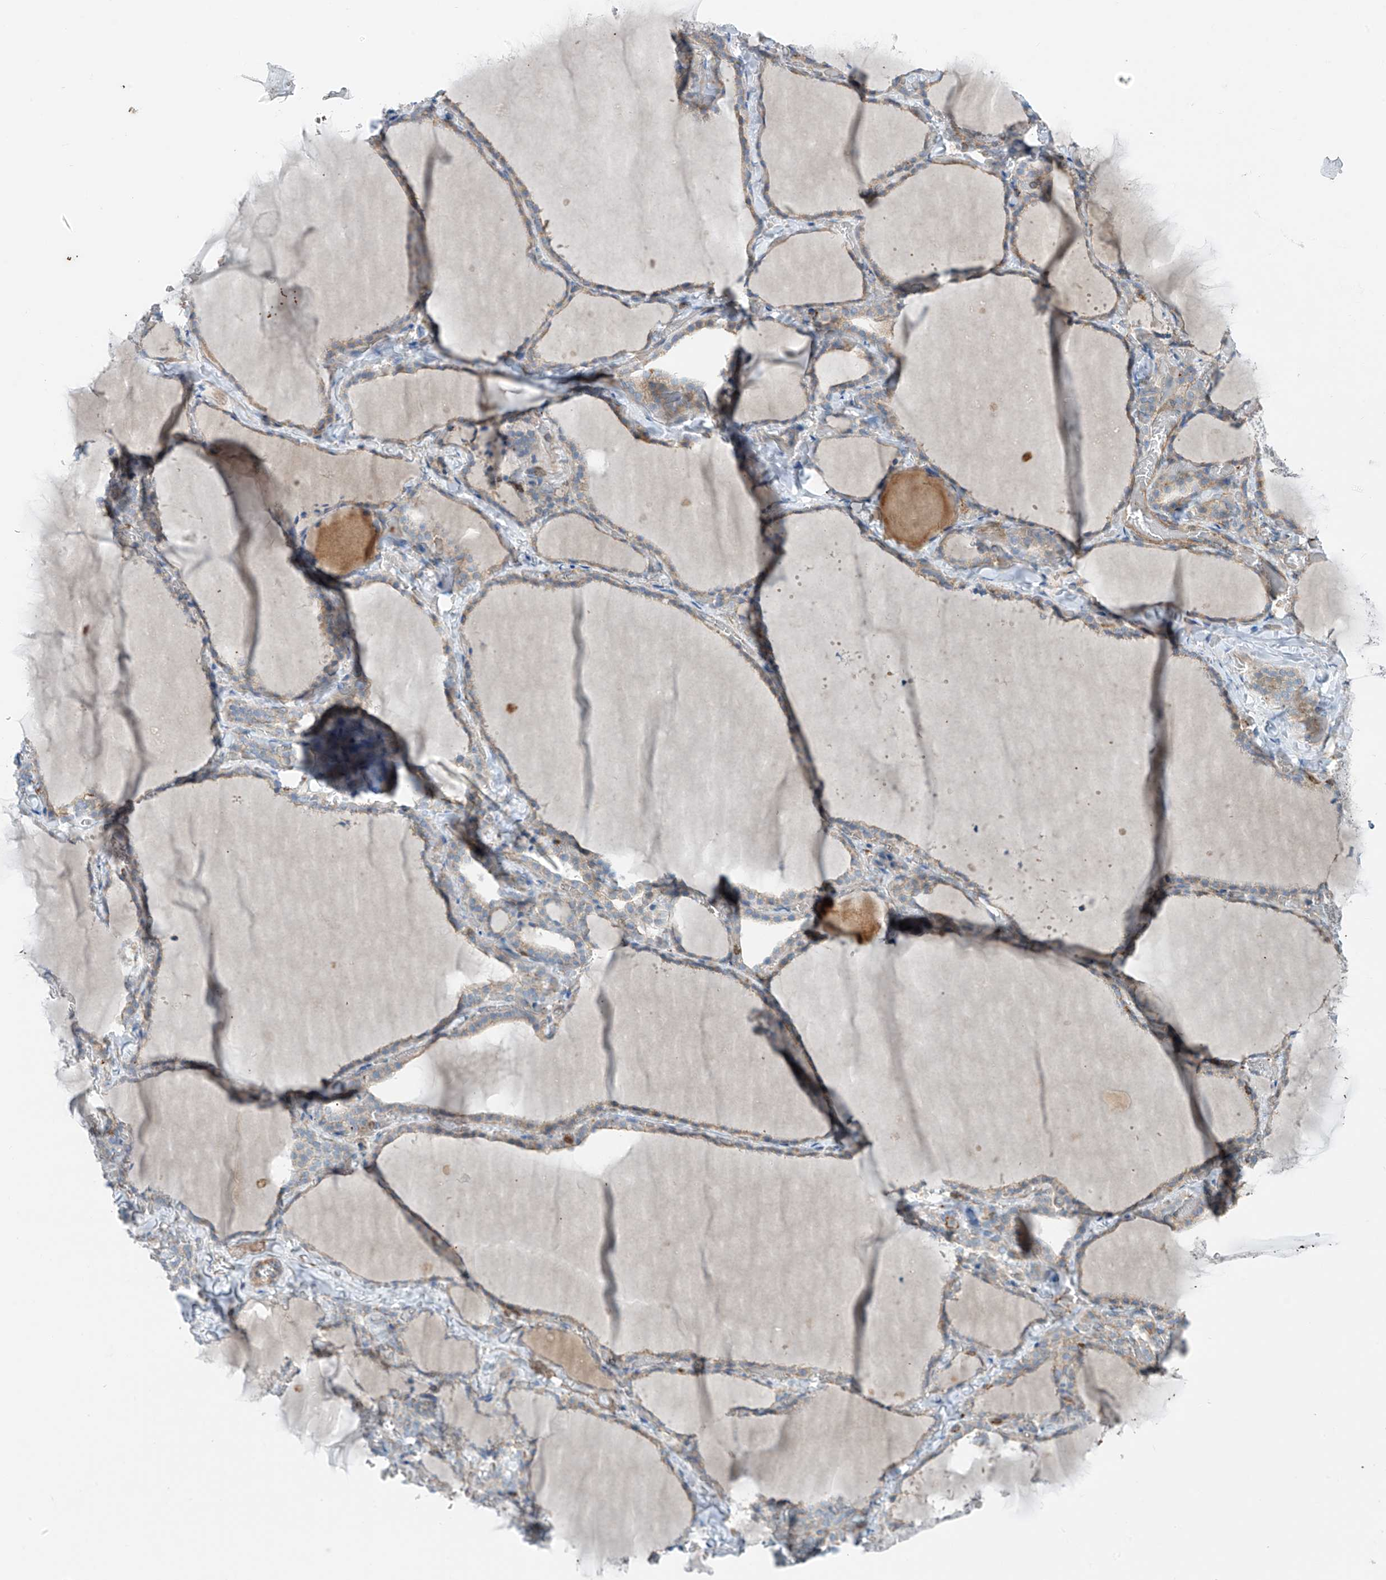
{"staining": {"intensity": "weak", "quantity": "25%-75%", "location": "cytoplasmic/membranous"}, "tissue": "thyroid gland", "cell_type": "Glandular cells", "image_type": "normal", "snomed": [{"axis": "morphology", "description": "Normal tissue, NOS"}, {"axis": "topography", "description": "Thyroid gland"}], "caption": "This image reveals unremarkable thyroid gland stained with IHC to label a protein in brown. The cytoplasmic/membranous of glandular cells show weak positivity for the protein. Nuclei are counter-stained blue.", "gene": "SLC1A5", "patient": {"sex": "female", "age": 22}}